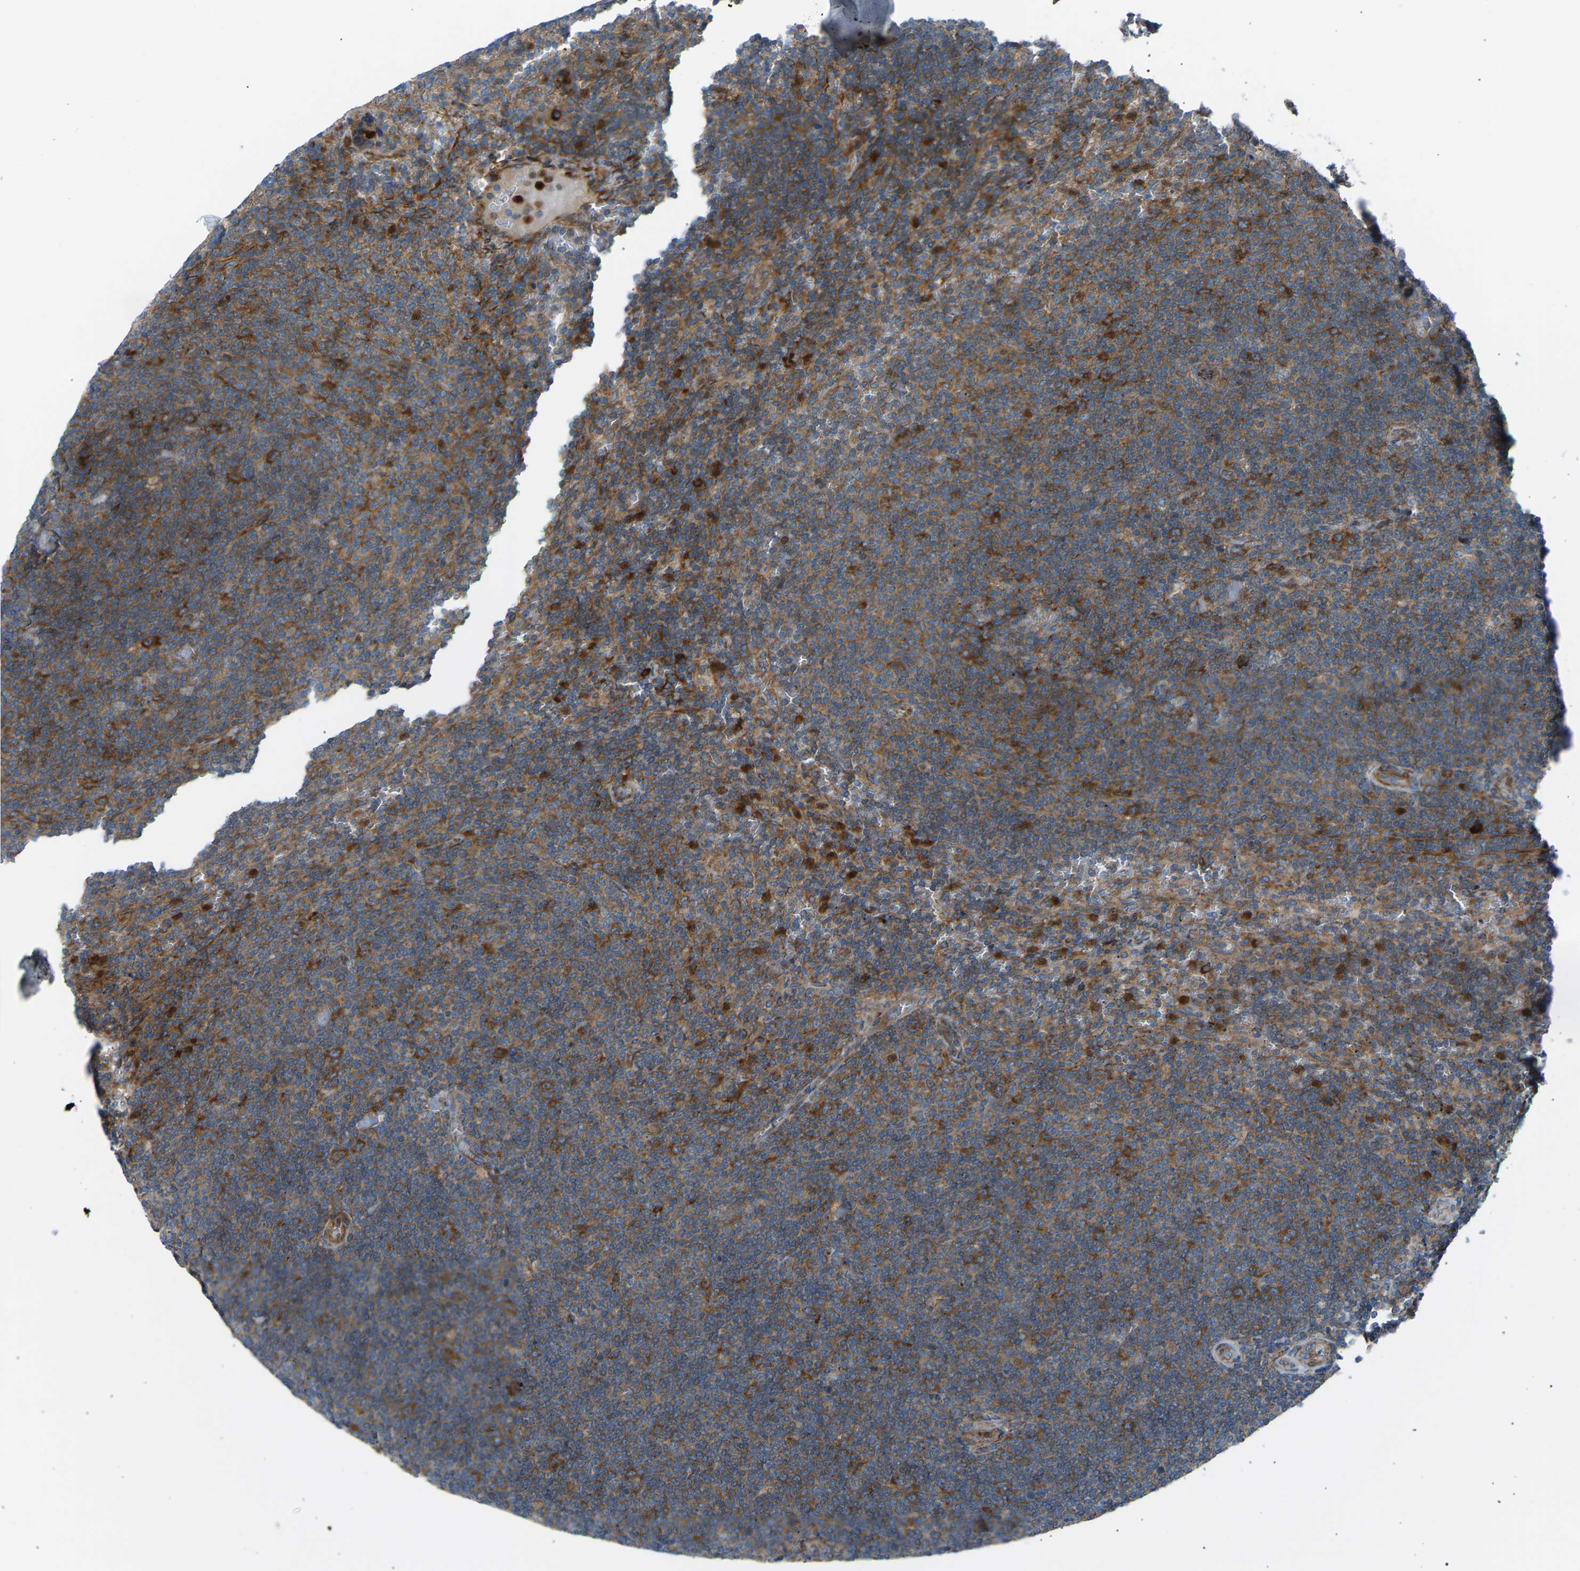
{"staining": {"intensity": "moderate", "quantity": ">75%", "location": "cytoplasmic/membranous"}, "tissue": "lymphoma", "cell_type": "Tumor cells", "image_type": "cancer", "snomed": [{"axis": "morphology", "description": "Malignant lymphoma, non-Hodgkin's type, Low grade"}, {"axis": "topography", "description": "Spleen"}], "caption": "Moderate cytoplasmic/membranous staining for a protein is seen in approximately >75% of tumor cells of malignant lymphoma, non-Hodgkin's type (low-grade) using immunohistochemistry.", "gene": "VPS41", "patient": {"sex": "female", "age": 50}}